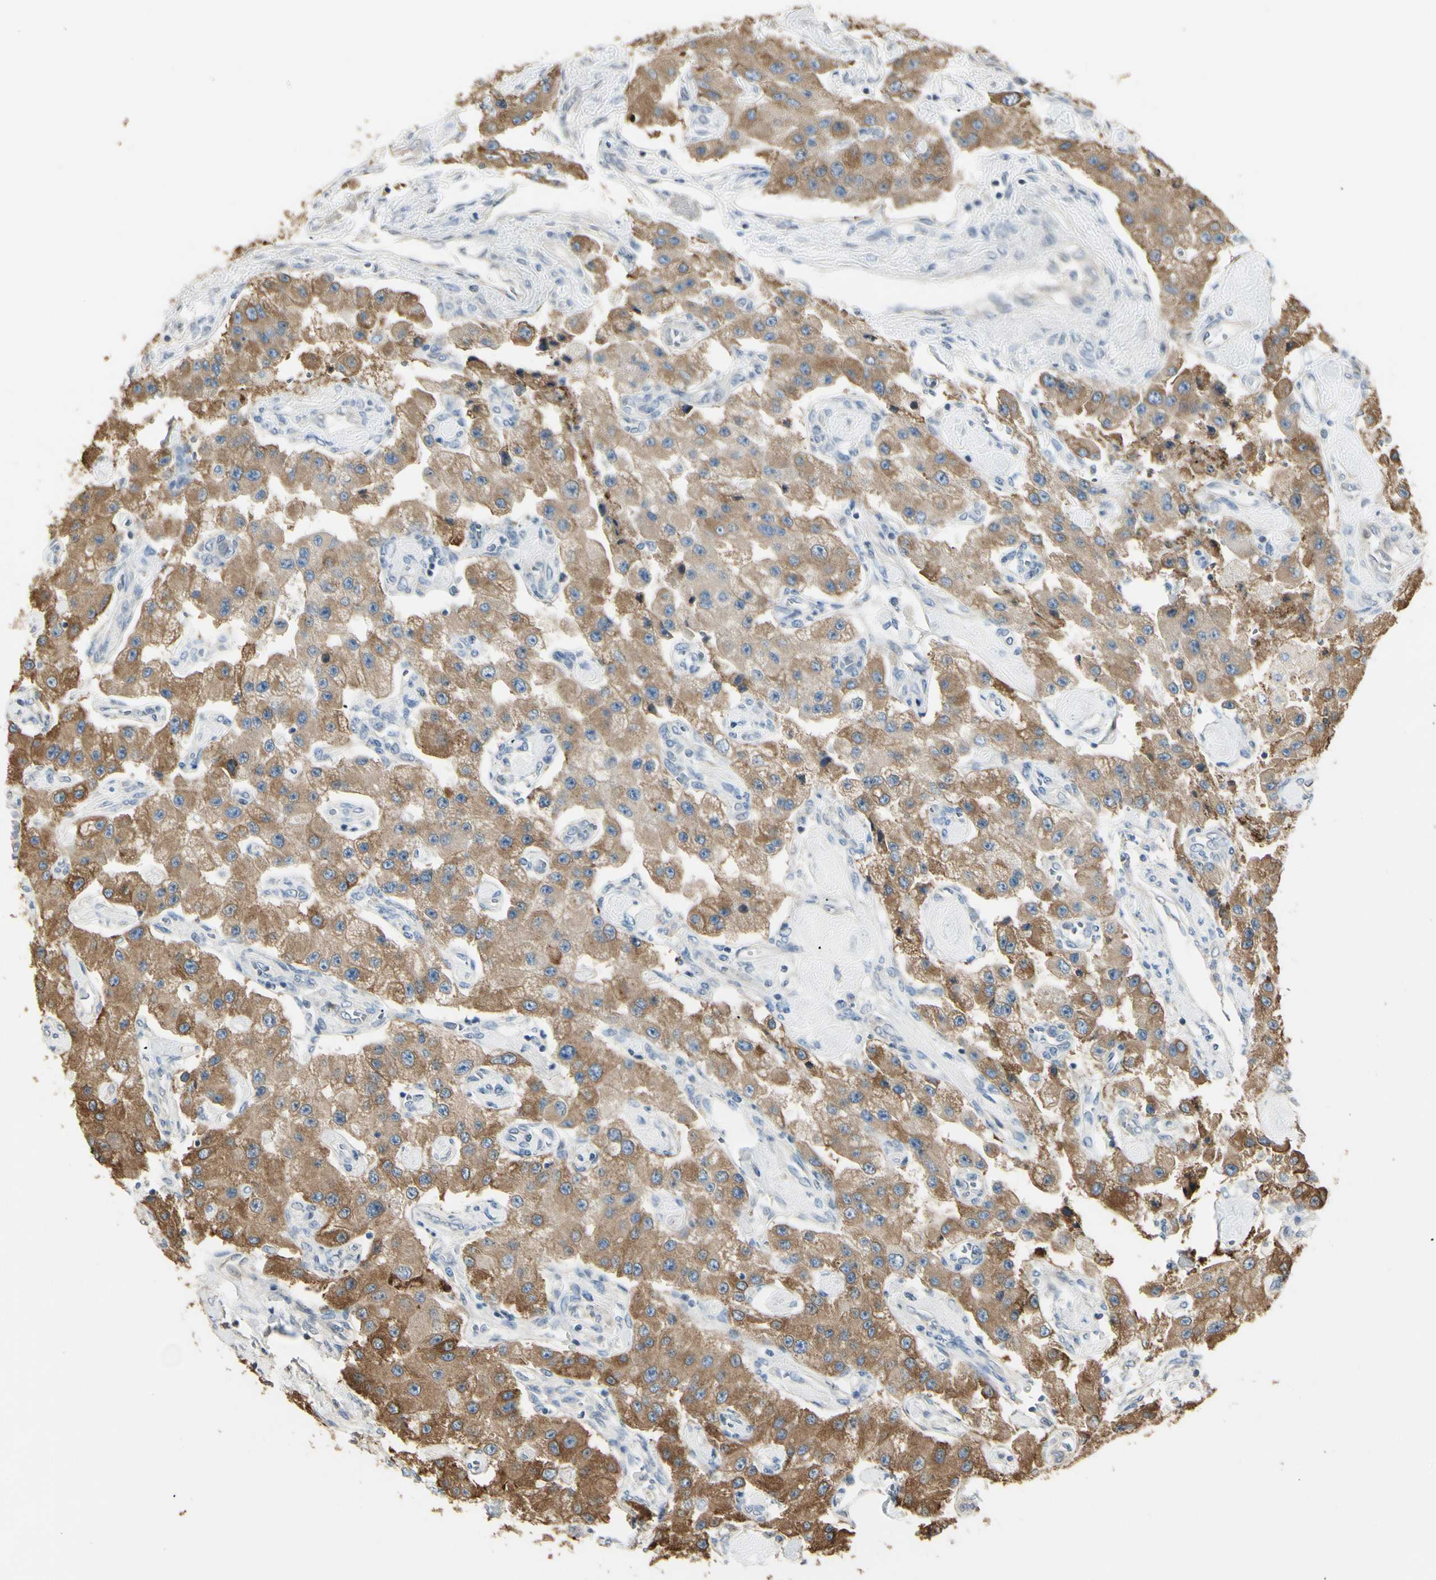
{"staining": {"intensity": "moderate", "quantity": ">75%", "location": "cytoplasmic/membranous"}, "tissue": "carcinoid", "cell_type": "Tumor cells", "image_type": "cancer", "snomed": [{"axis": "morphology", "description": "Carcinoid, malignant, NOS"}, {"axis": "topography", "description": "Pancreas"}], "caption": "Immunohistochemistry of human carcinoid (malignant) displays medium levels of moderate cytoplasmic/membranous positivity in about >75% of tumor cells.", "gene": "NUCB2", "patient": {"sex": "male", "age": 41}}